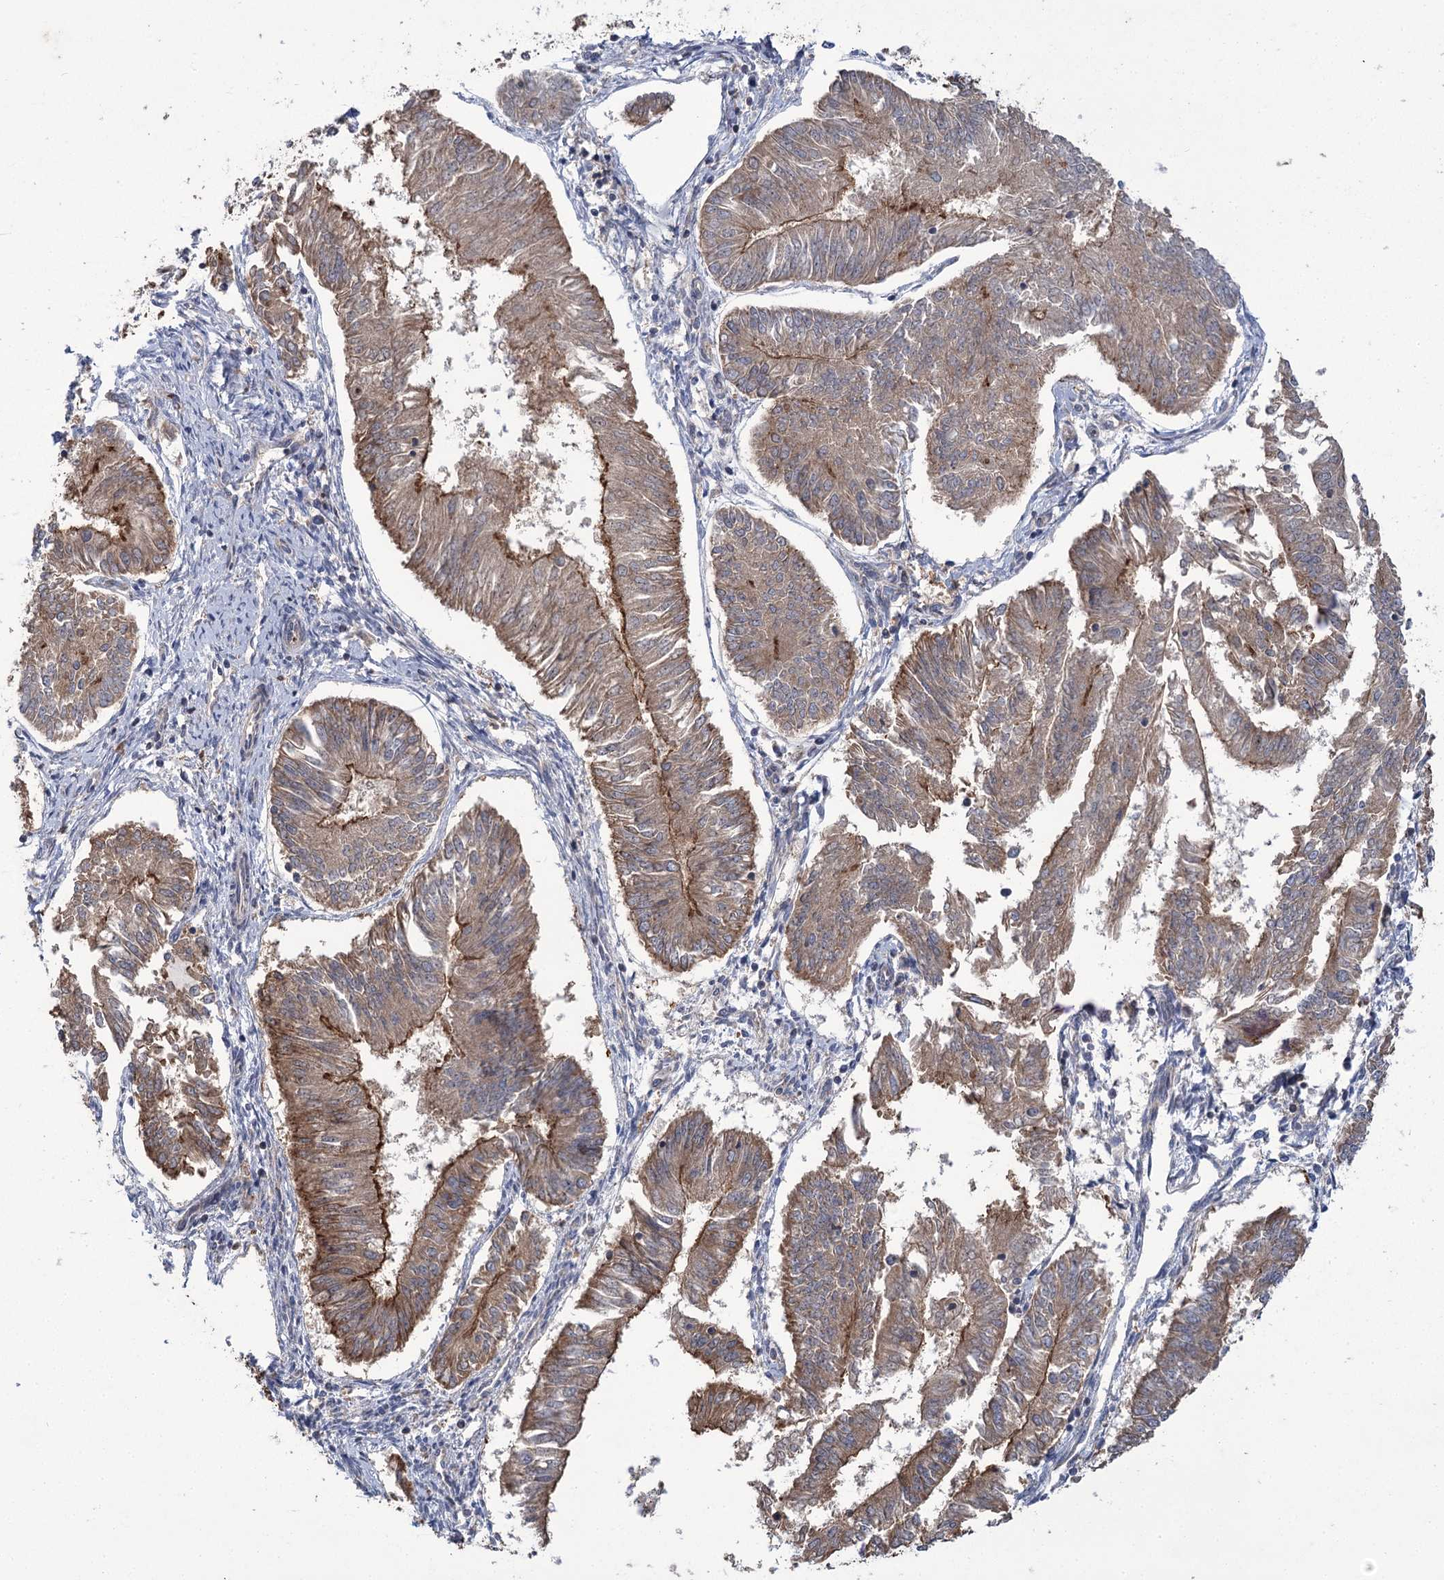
{"staining": {"intensity": "moderate", "quantity": ">75%", "location": "cytoplasmic/membranous"}, "tissue": "endometrial cancer", "cell_type": "Tumor cells", "image_type": "cancer", "snomed": [{"axis": "morphology", "description": "Adenocarcinoma, NOS"}, {"axis": "topography", "description": "Endometrium"}], "caption": "Immunohistochemistry (IHC) micrograph of neoplastic tissue: human adenocarcinoma (endometrial) stained using immunohistochemistry (IHC) demonstrates medium levels of moderate protein expression localized specifically in the cytoplasmic/membranous of tumor cells, appearing as a cytoplasmic/membranous brown color.", "gene": "CARD19", "patient": {"sex": "female", "age": 58}}